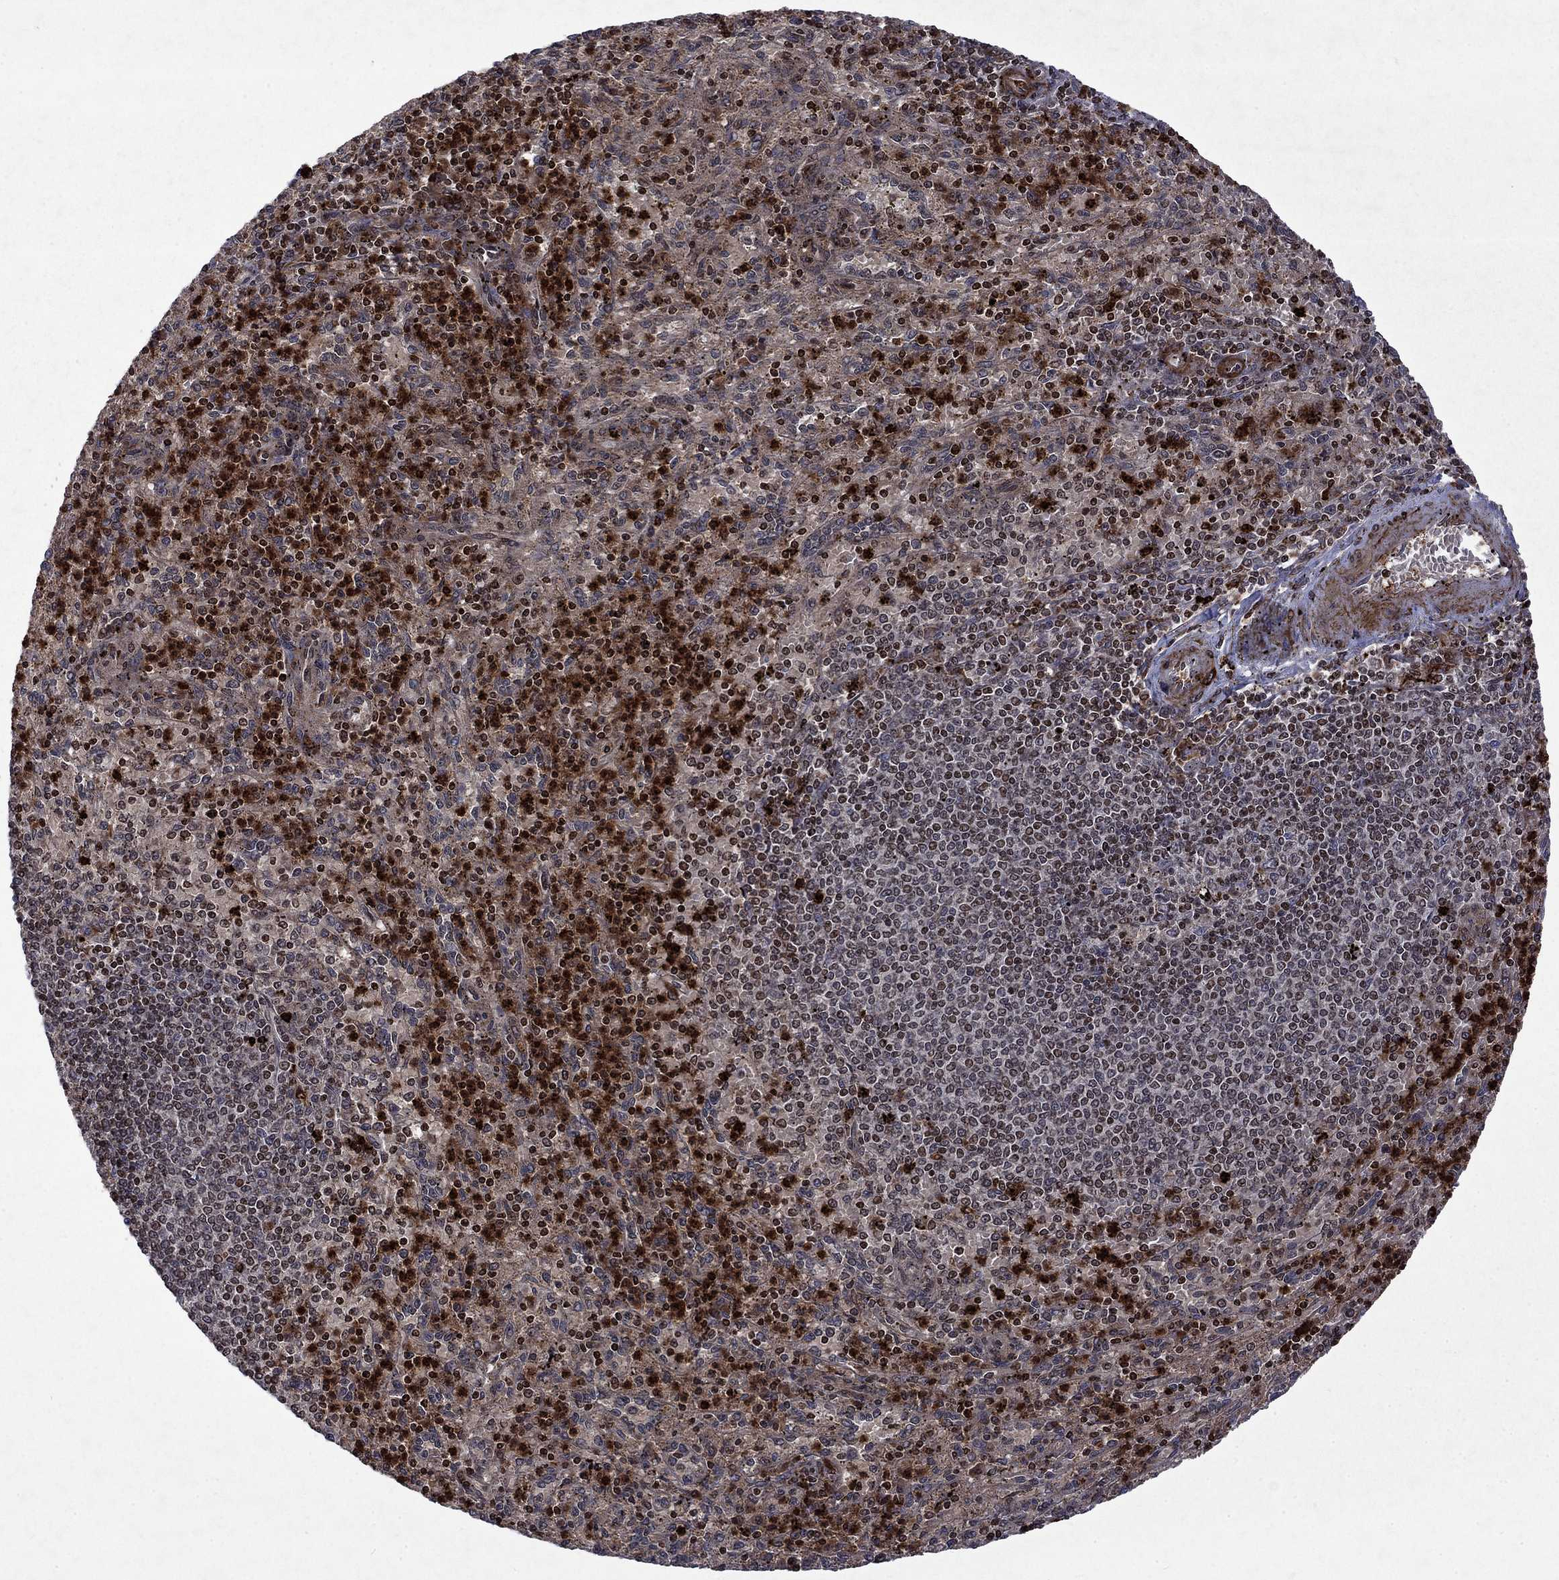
{"staining": {"intensity": "strong", "quantity": "25%-75%", "location": "cytoplasmic/membranous,nuclear"}, "tissue": "spleen", "cell_type": "Cells in red pulp", "image_type": "normal", "snomed": [{"axis": "morphology", "description": "Normal tissue, NOS"}, {"axis": "topography", "description": "Spleen"}], "caption": "This photomicrograph exhibits IHC staining of unremarkable spleen, with high strong cytoplasmic/membranous,nuclear expression in about 25%-75% of cells in red pulp.", "gene": "TMEM33", "patient": {"sex": "male", "age": 60}}